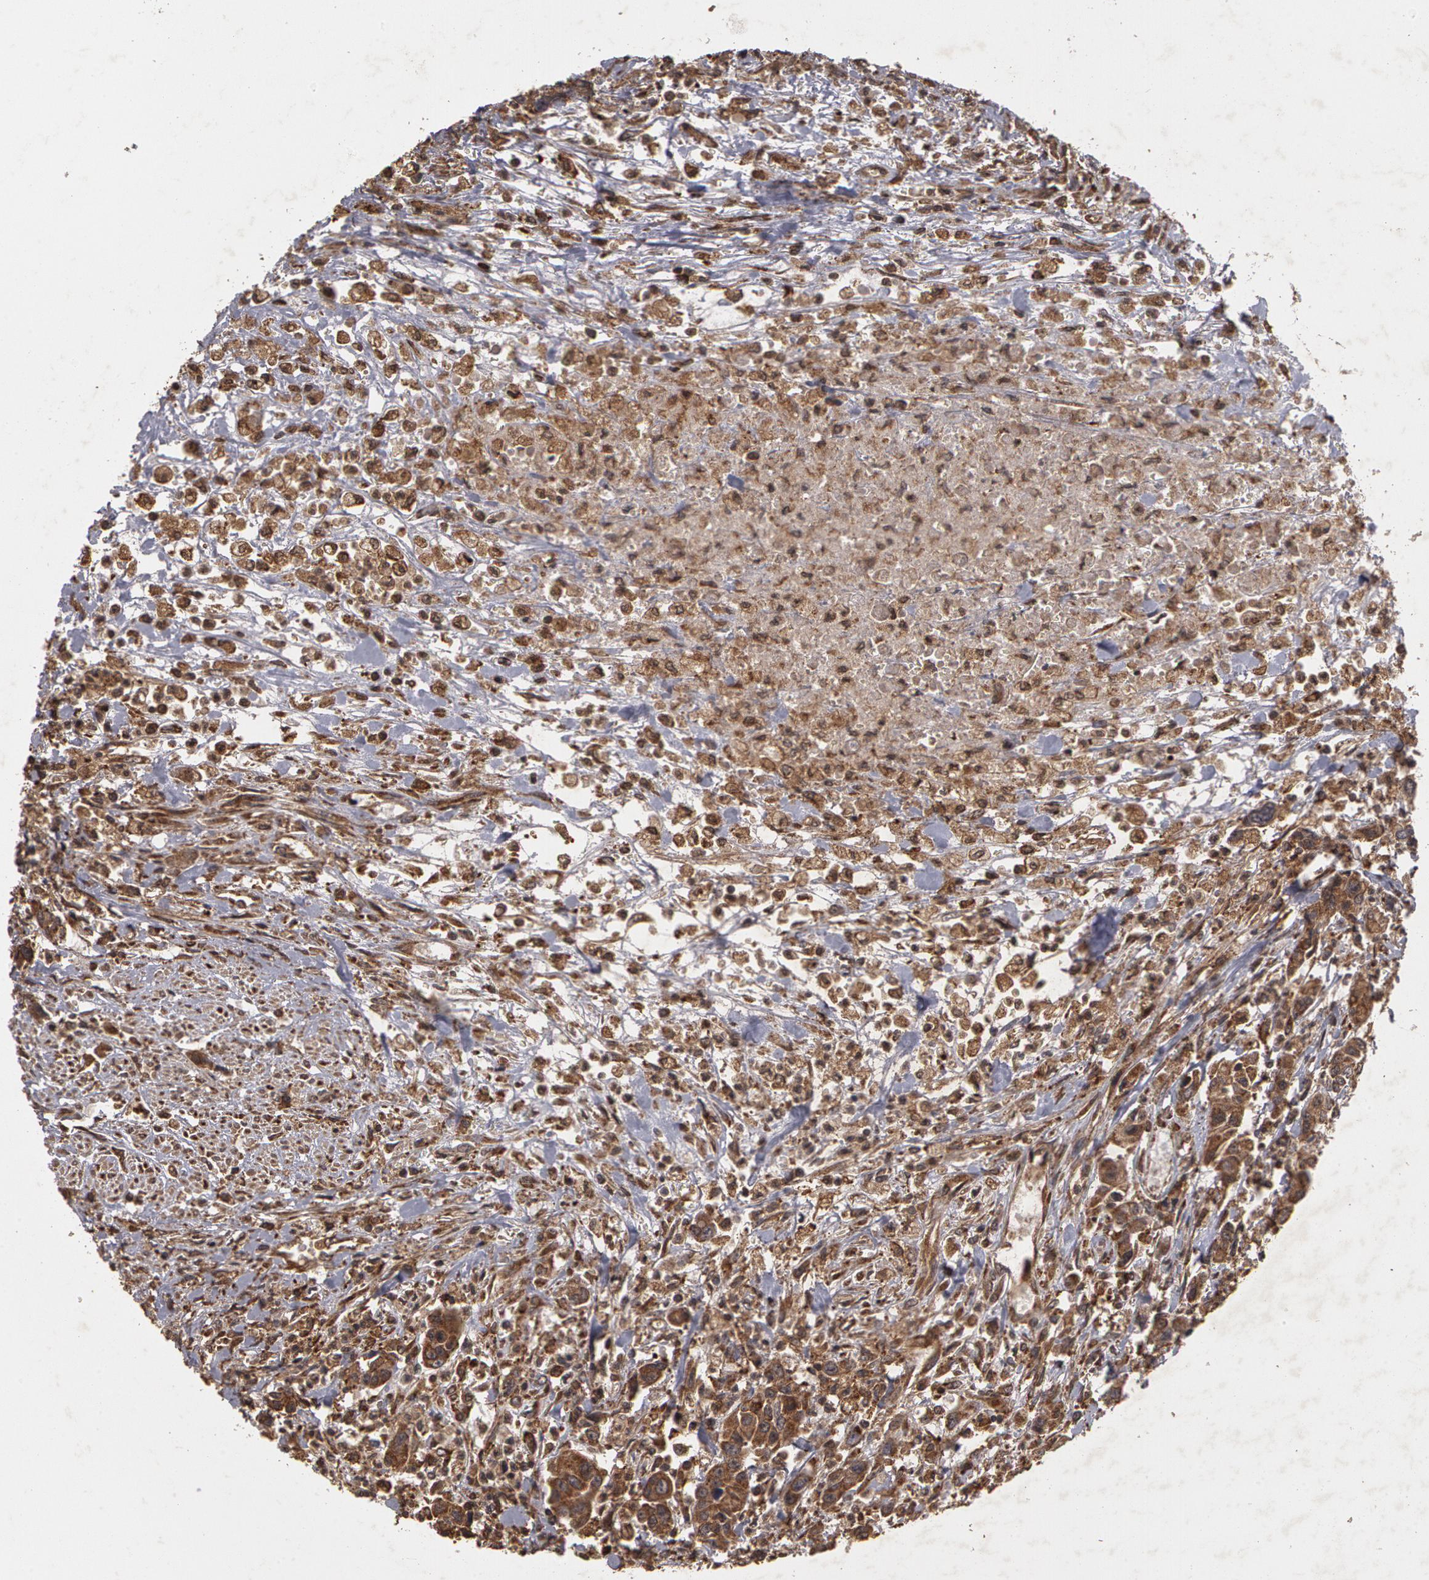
{"staining": {"intensity": "weak", "quantity": ">75%", "location": "cytoplasmic/membranous"}, "tissue": "urothelial cancer", "cell_type": "Tumor cells", "image_type": "cancer", "snomed": [{"axis": "morphology", "description": "Urothelial carcinoma, High grade"}, {"axis": "topography", "description": "Urinary bladder"}], "caption": "A high-resolution micrograph shows IHC staining of urothelial carcinoma (high-grade), which reveals weak cytoplasmic/membranous staining in approximately >75% of tumor cells.", "gene": "CALR", "patient": {"sex": "male", "age": 86}}